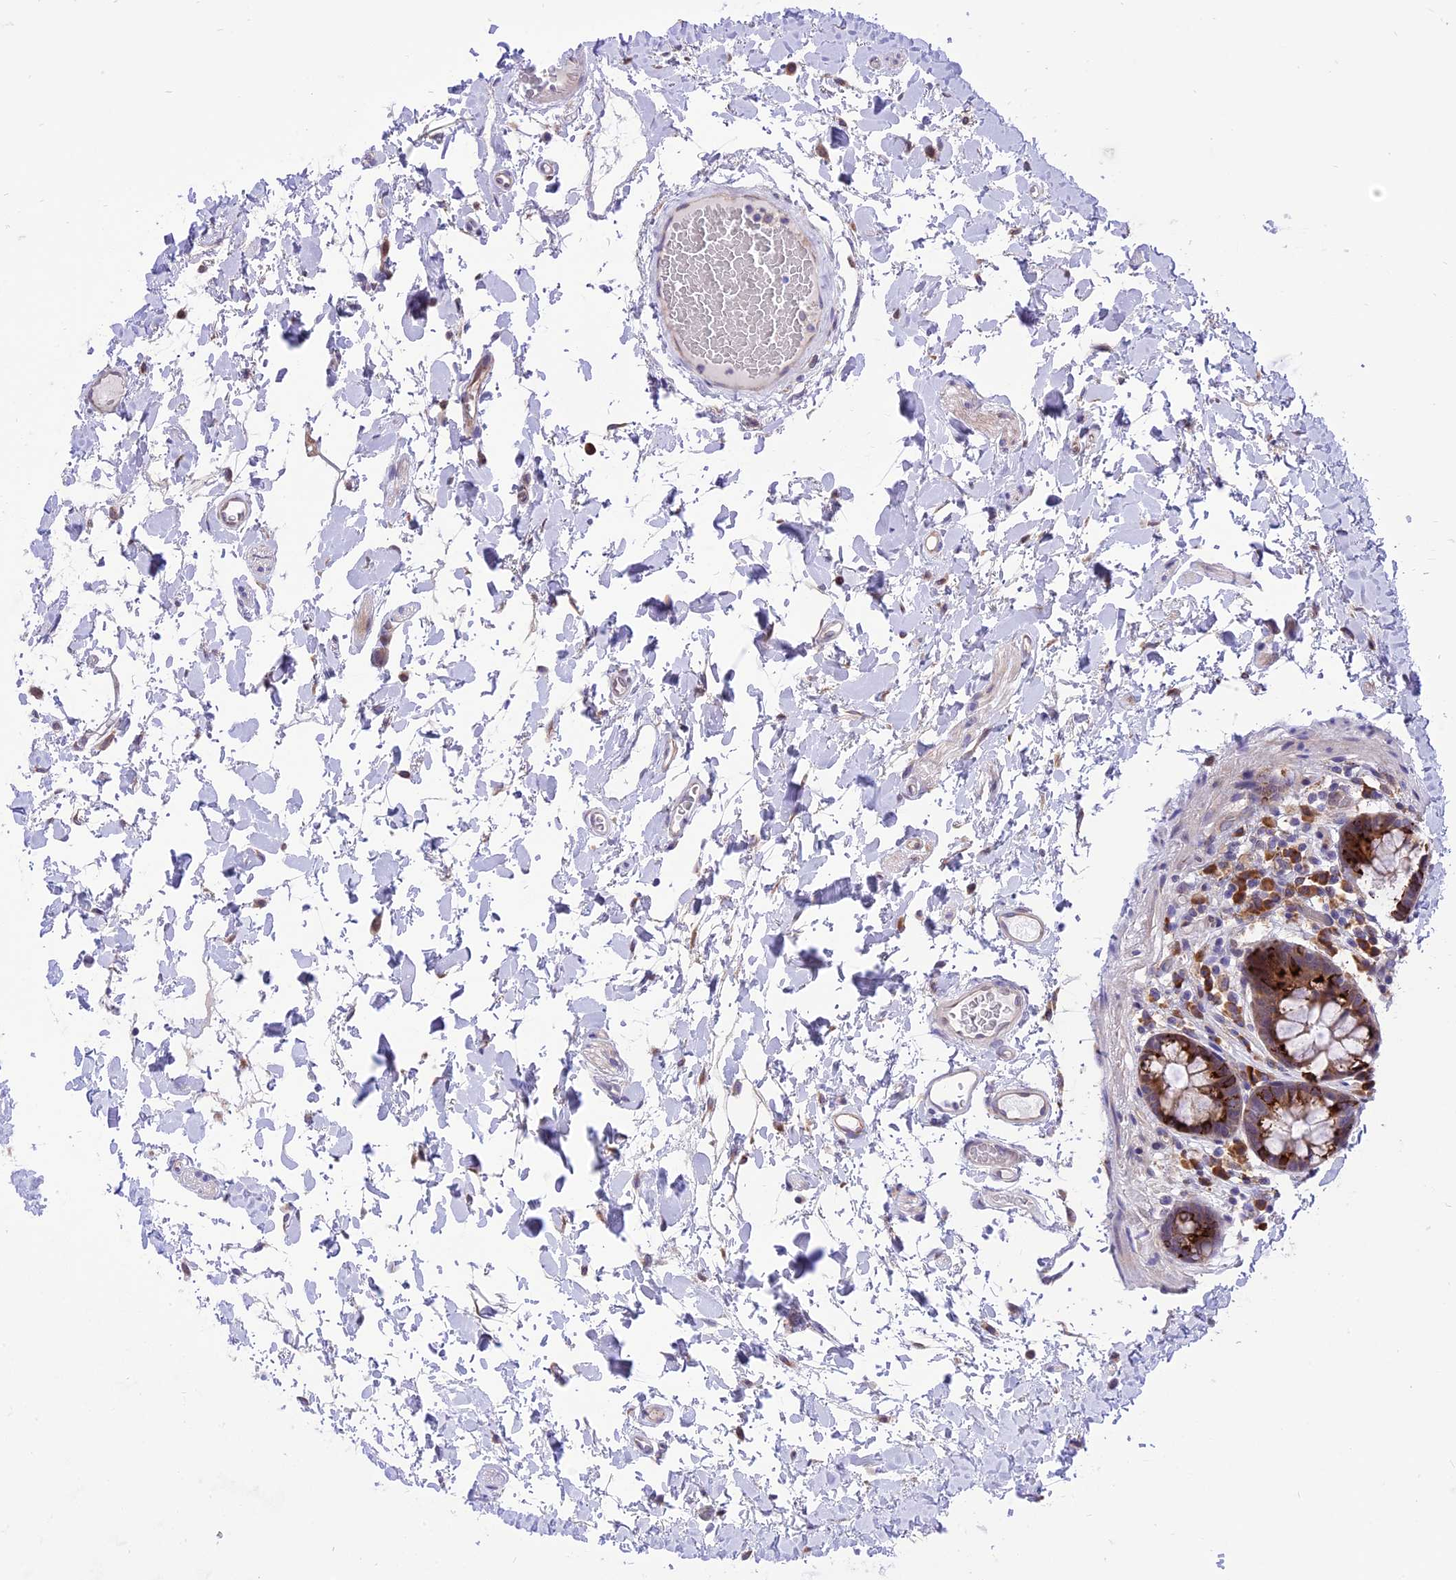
{"staining": {"intensity": "negative", "quantity": "none", "location": "none"}, "tissue": "colon", "cell_type": "Endothelial cells", "image_type": "normal", "snomed": [{"axis": "morphology", "description": "Normal tissue, NOS"}, {"axis": "topography", "description": "Colon"}], "caption": "The photomicrograph exhibits no staining of endothelial cells in benign colon.", "gene": "ARMCX6", "patient": {"sex": "male", "age": 84}}